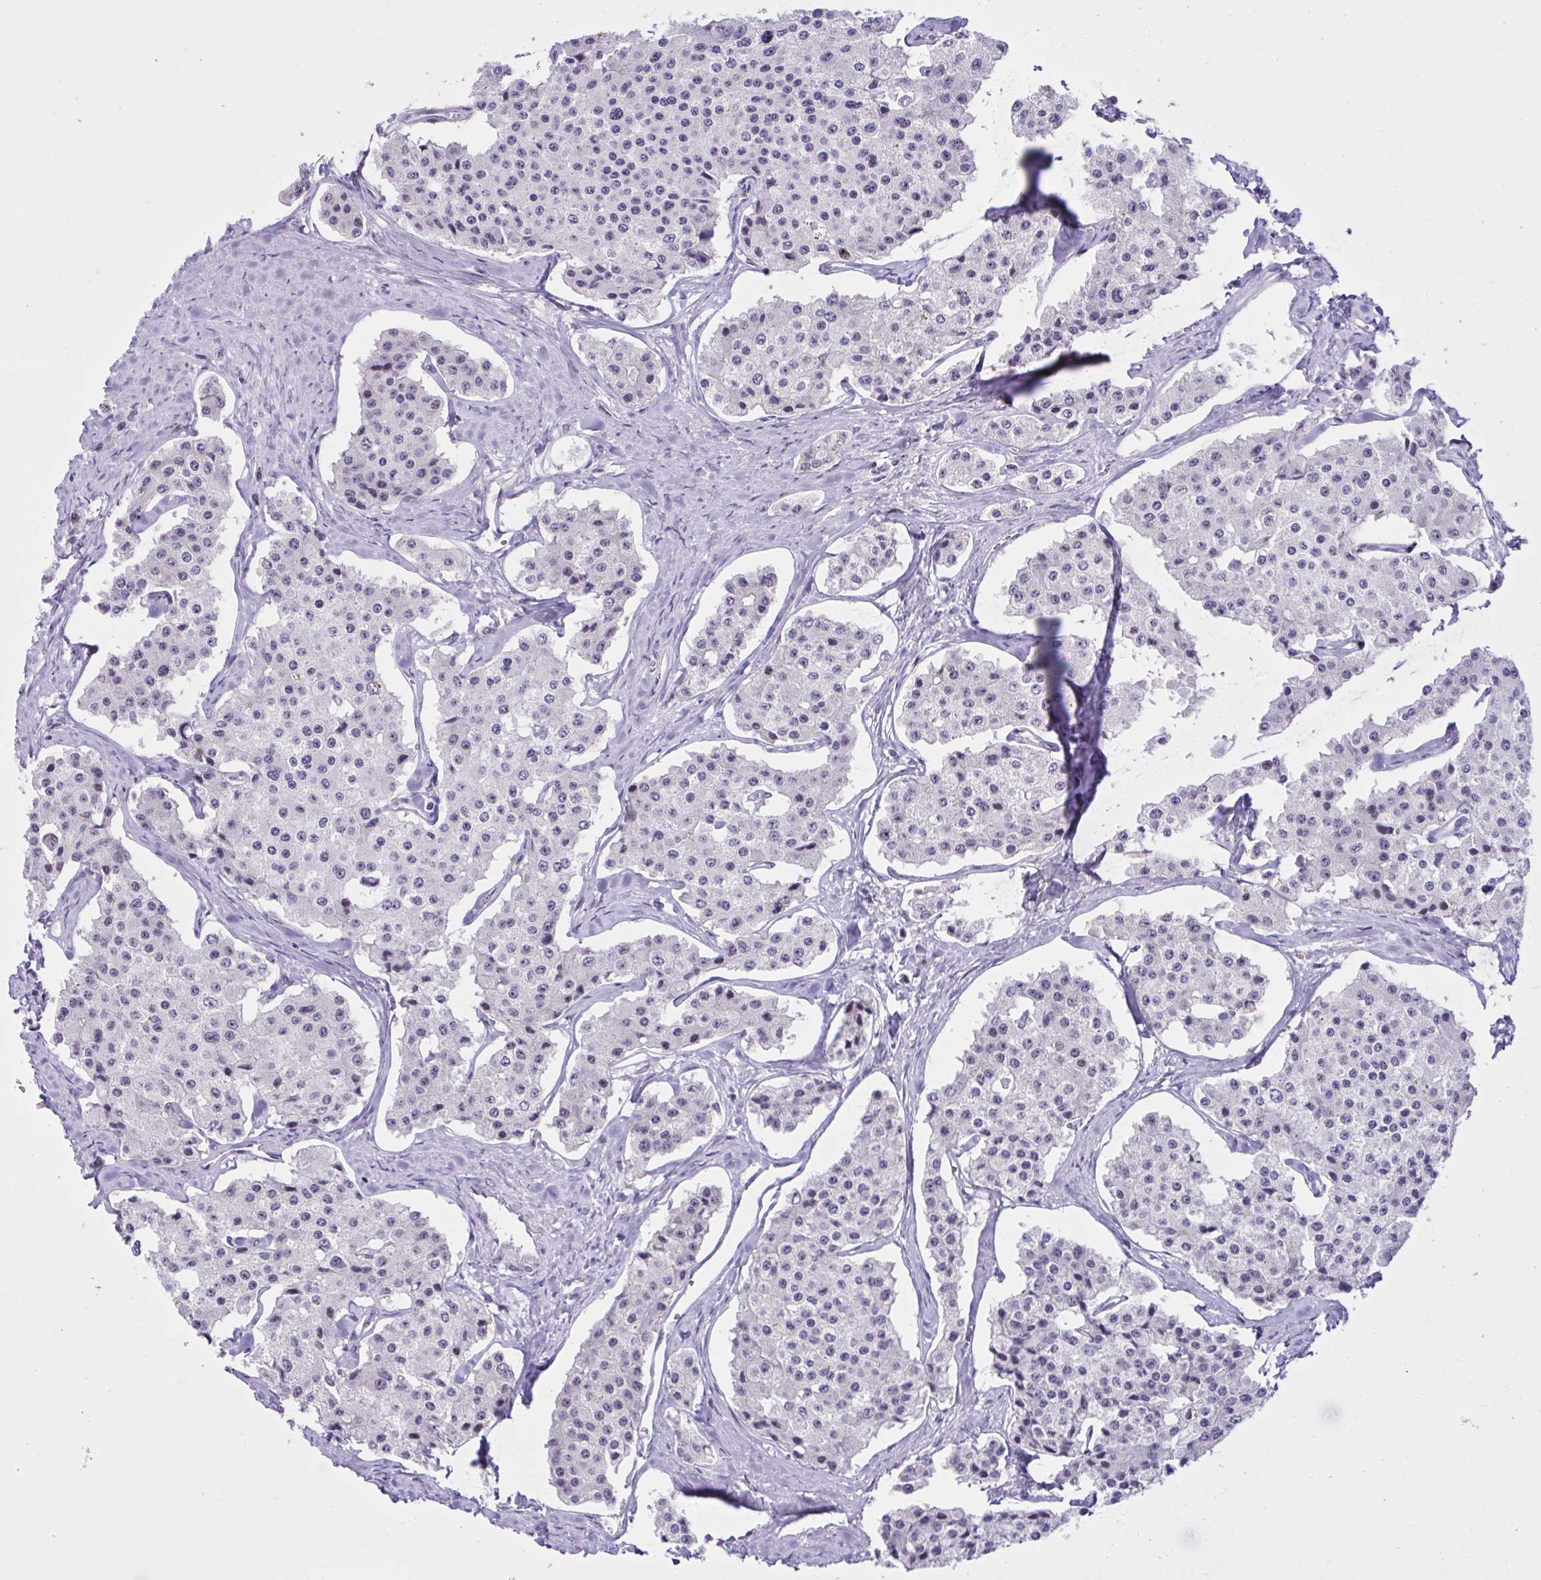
{"staining": {"intensity": "negative", "quantity": "none", "location": "none"}, "tissue": "carcinoid", "cell_type": "Tumor cells", "image_type": "cancer", "snomed": [{"axis": "morphology", "description": "Carcinoid, malignant, NOS"}, {"axis": "topography", "description": "Small intestine"}], "caption": "The micrograph reveals no significant positivity in tumor cells of carcinoid.", "gene": "CEP72", "patient": {"sex": "female", "age": 65}}